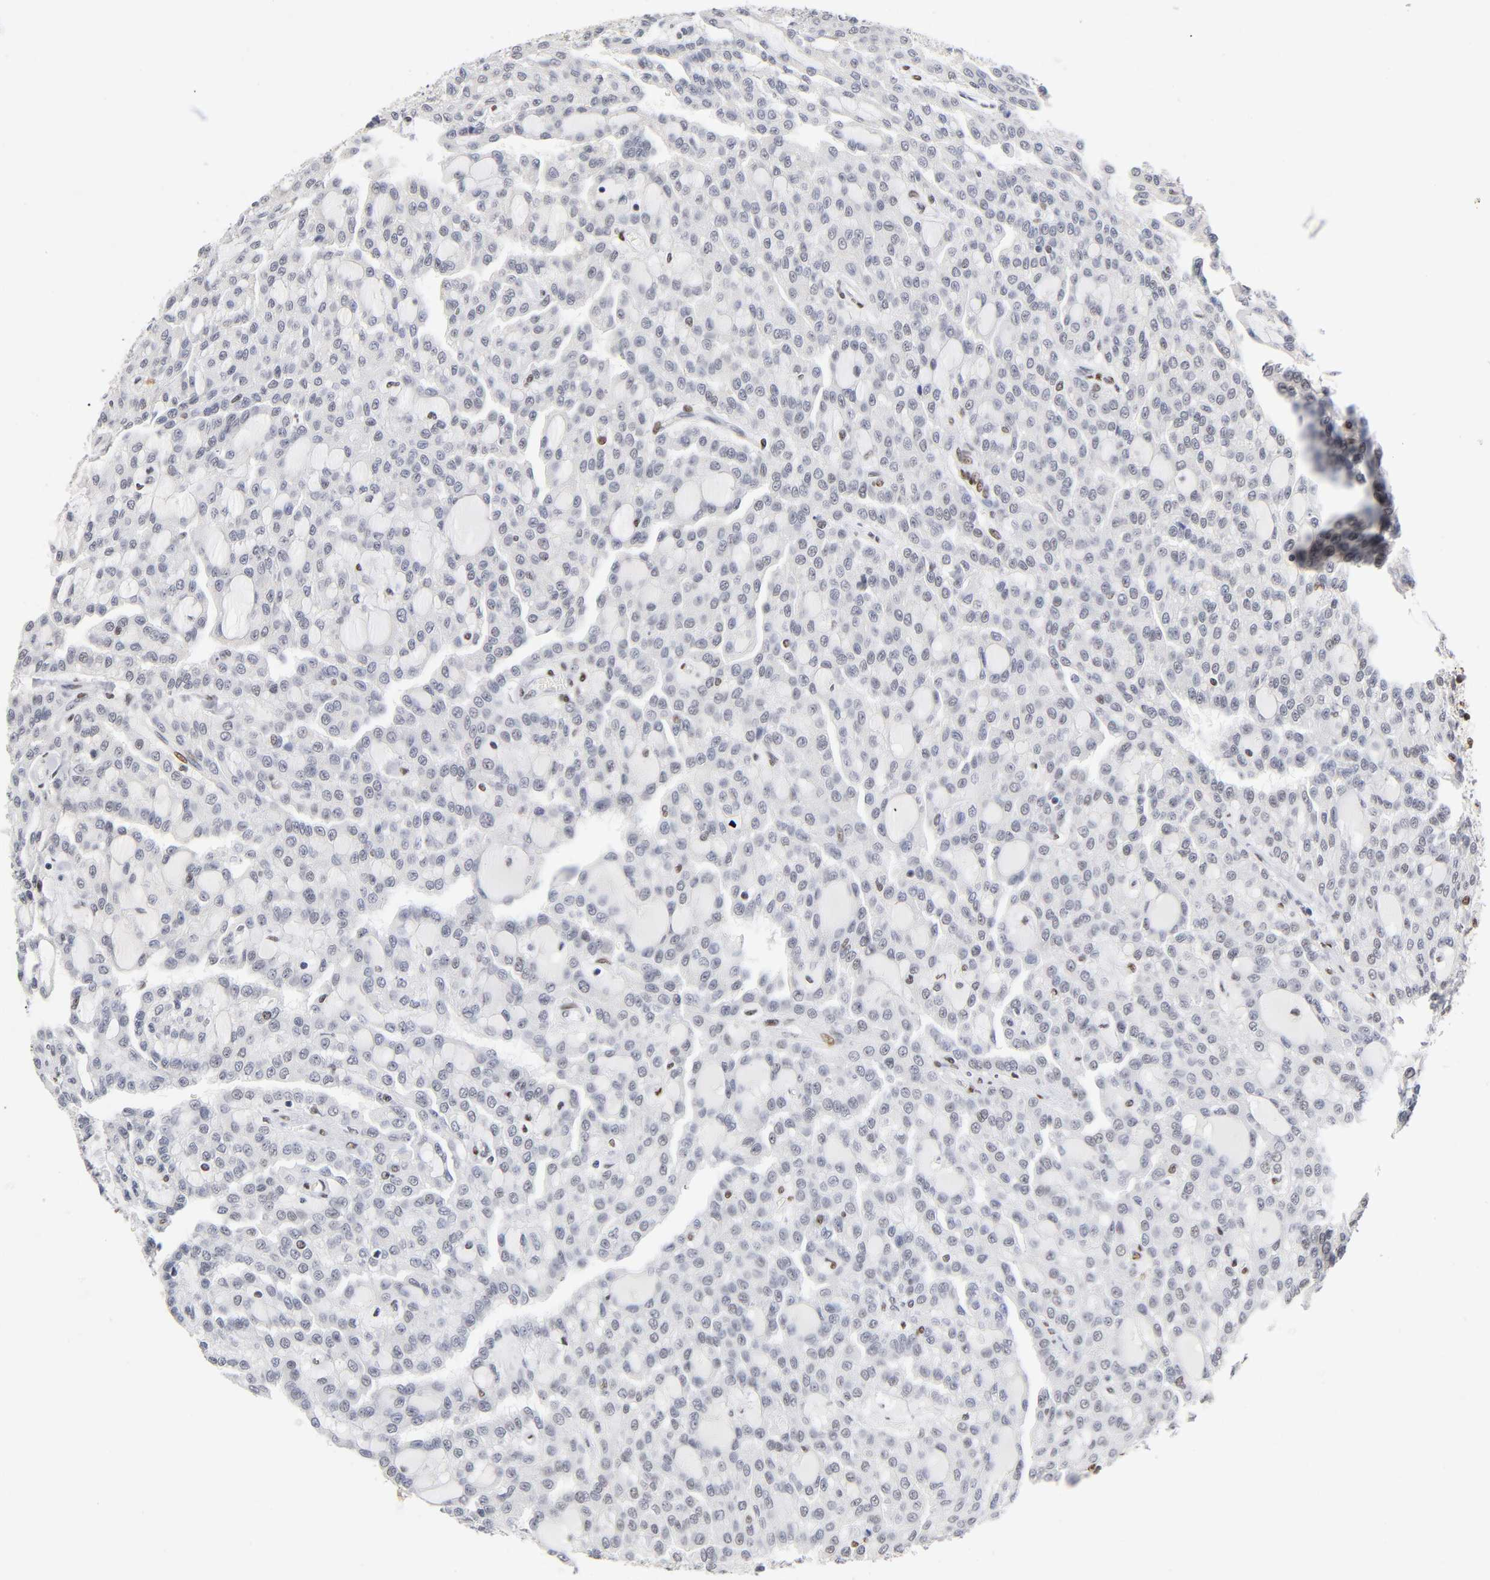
{"staining": {"intensity": "negative", "quantity": "none", "location": "none"}, "tissue": "renal cancer", "cell_type": "Tumor cells", "image_type": "cancer", "snomed": [{"axis": "morphology", "description": "Adenocarcinoma, NOS"}, {"axis": "topography", "description": "Kidney"}], "caption": "Adenocarcinoma (renal) was stained to show a protein in brown. There is no significant positivity in tumor cells.", "gene": "NR3C1", "patient": {"sex": "male", "age": 63}}